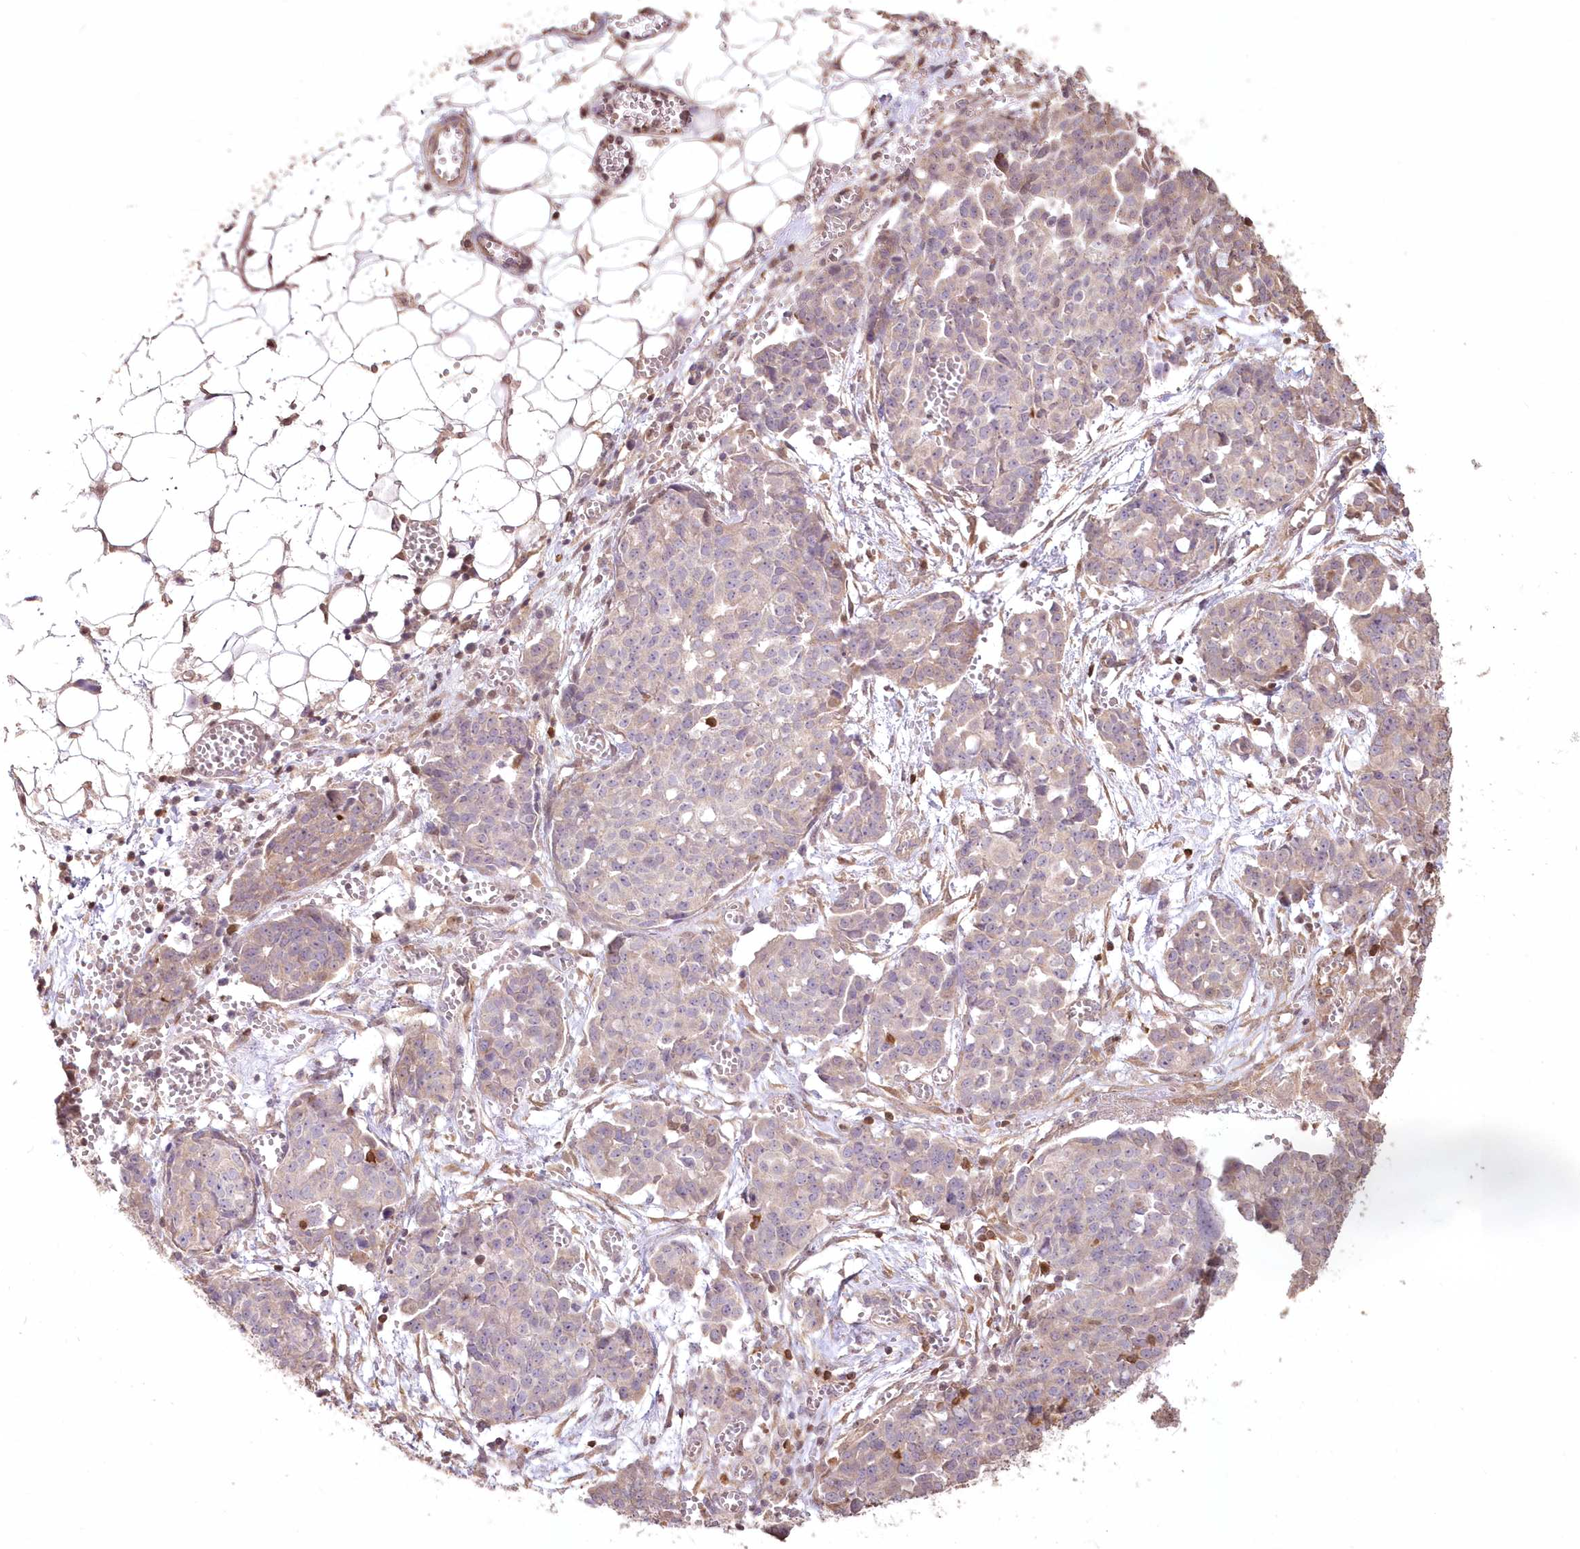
{"staining": {"intensity": "weak", "quantity": "<25%", "location": "cytoplasmic/membranous"}, "tissue": "ovarian cancer", "cell_type": "Tumor cells", "image_type": "cancer", "snomed": [{"axis": "morphology", "description": "Cystadenocarcinoma, serous, NOS"}, {"axis": "topography", "description": "Soft tissue"}, {"axis": "topography", "description": "Ovary"}], "caption": "An image of serous cystadenocarcinoma (ovarian) stained for a protein shows no brown staining in tumor cells.", "gene": "STK17B", "patient": {"sex": "female", "age": 57}}